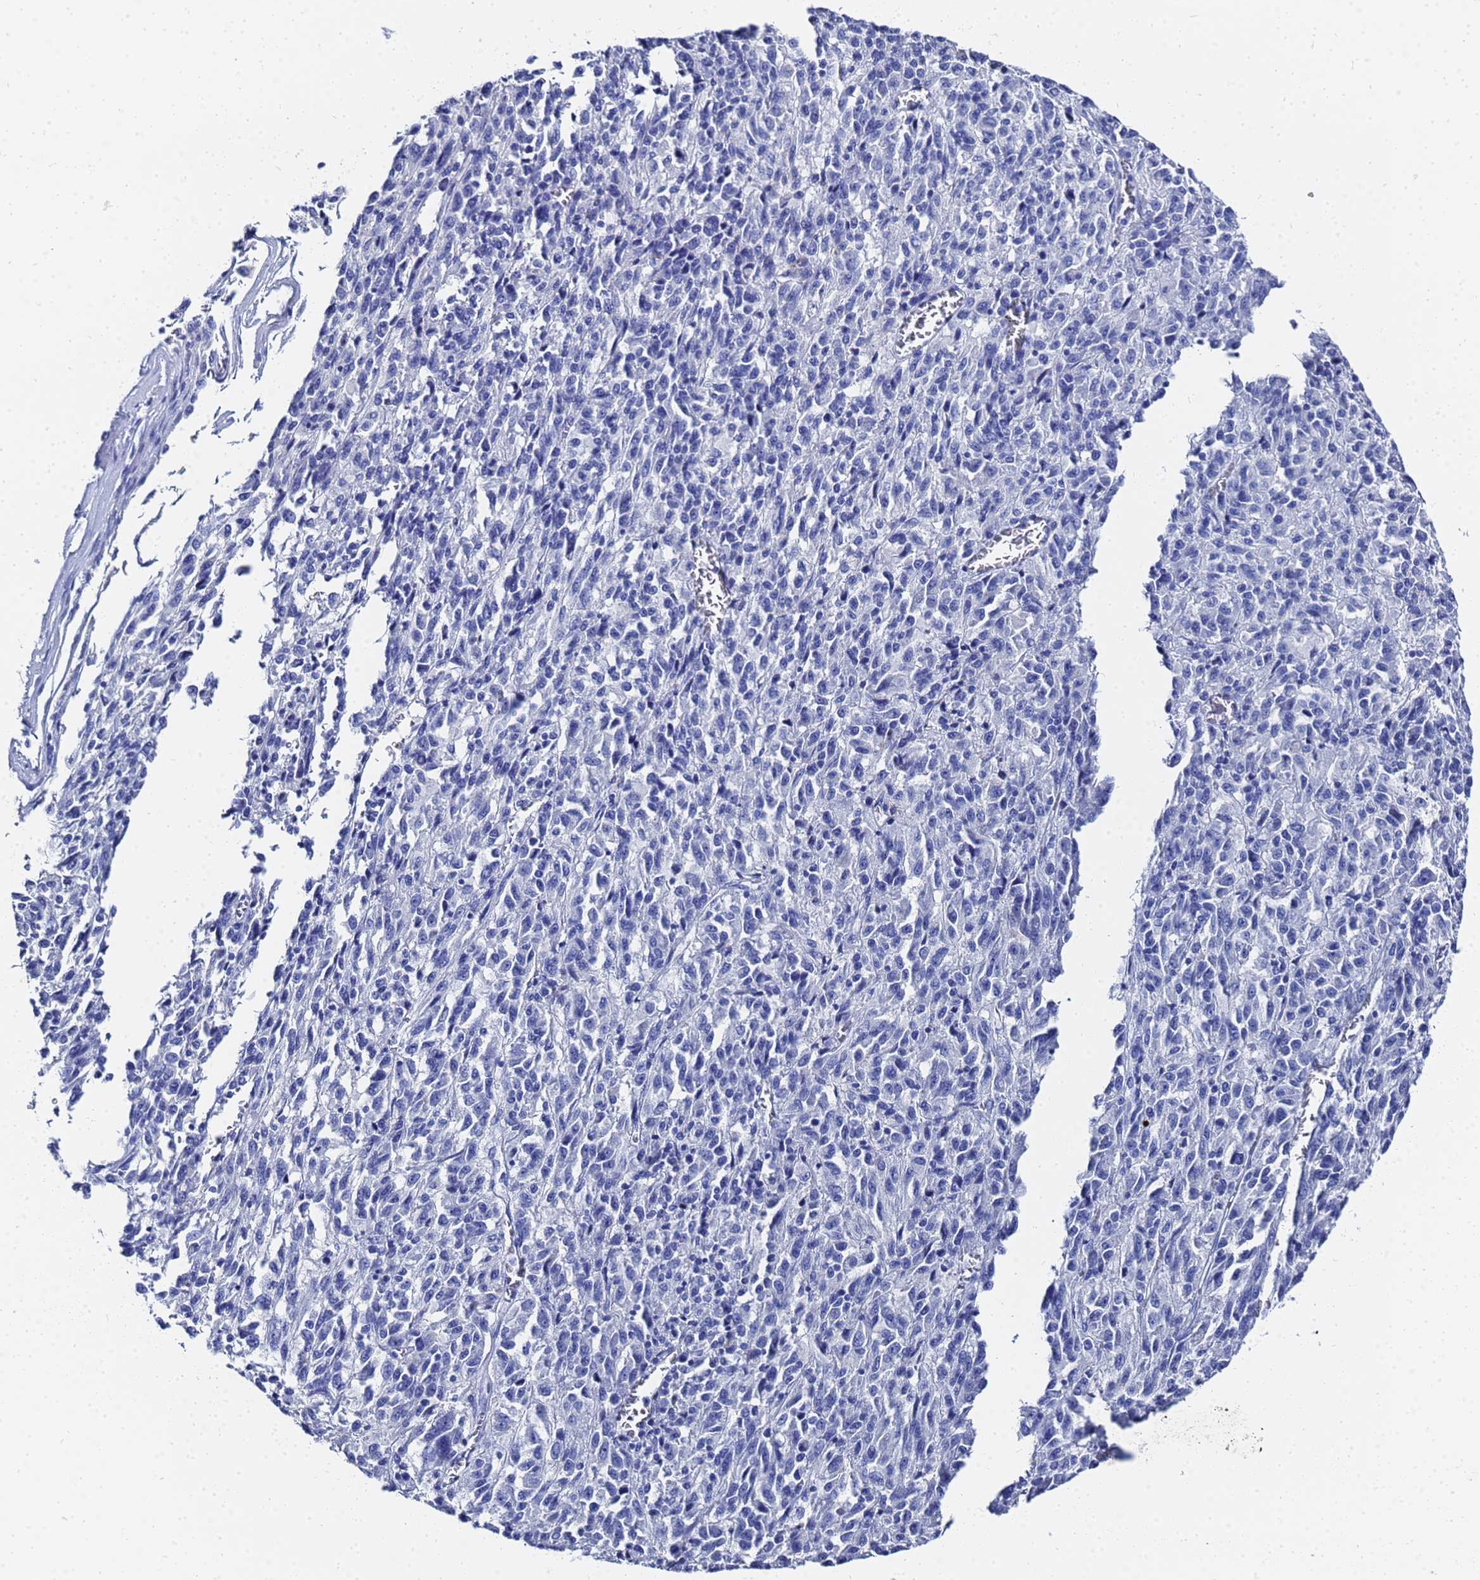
{"staining": {"intensity": "negative", "quantity": "none", "location": "none"}, "tissue": "melanoma", "cell_type": "Tumor cells", "image_type": "cancer", "snomed": [{"axis": "morphology", "description": "Malignant melanoma, Metastatic site"}, {"axis": "topography", "description": "Lung"}], "caption": "High power microscopy histopathology image of an immunohistochemistry image of melanoma, revealing no significant staining in tumor cells.", "gene": "GGT1", "patient": {"sex": "male", "age": 64}}